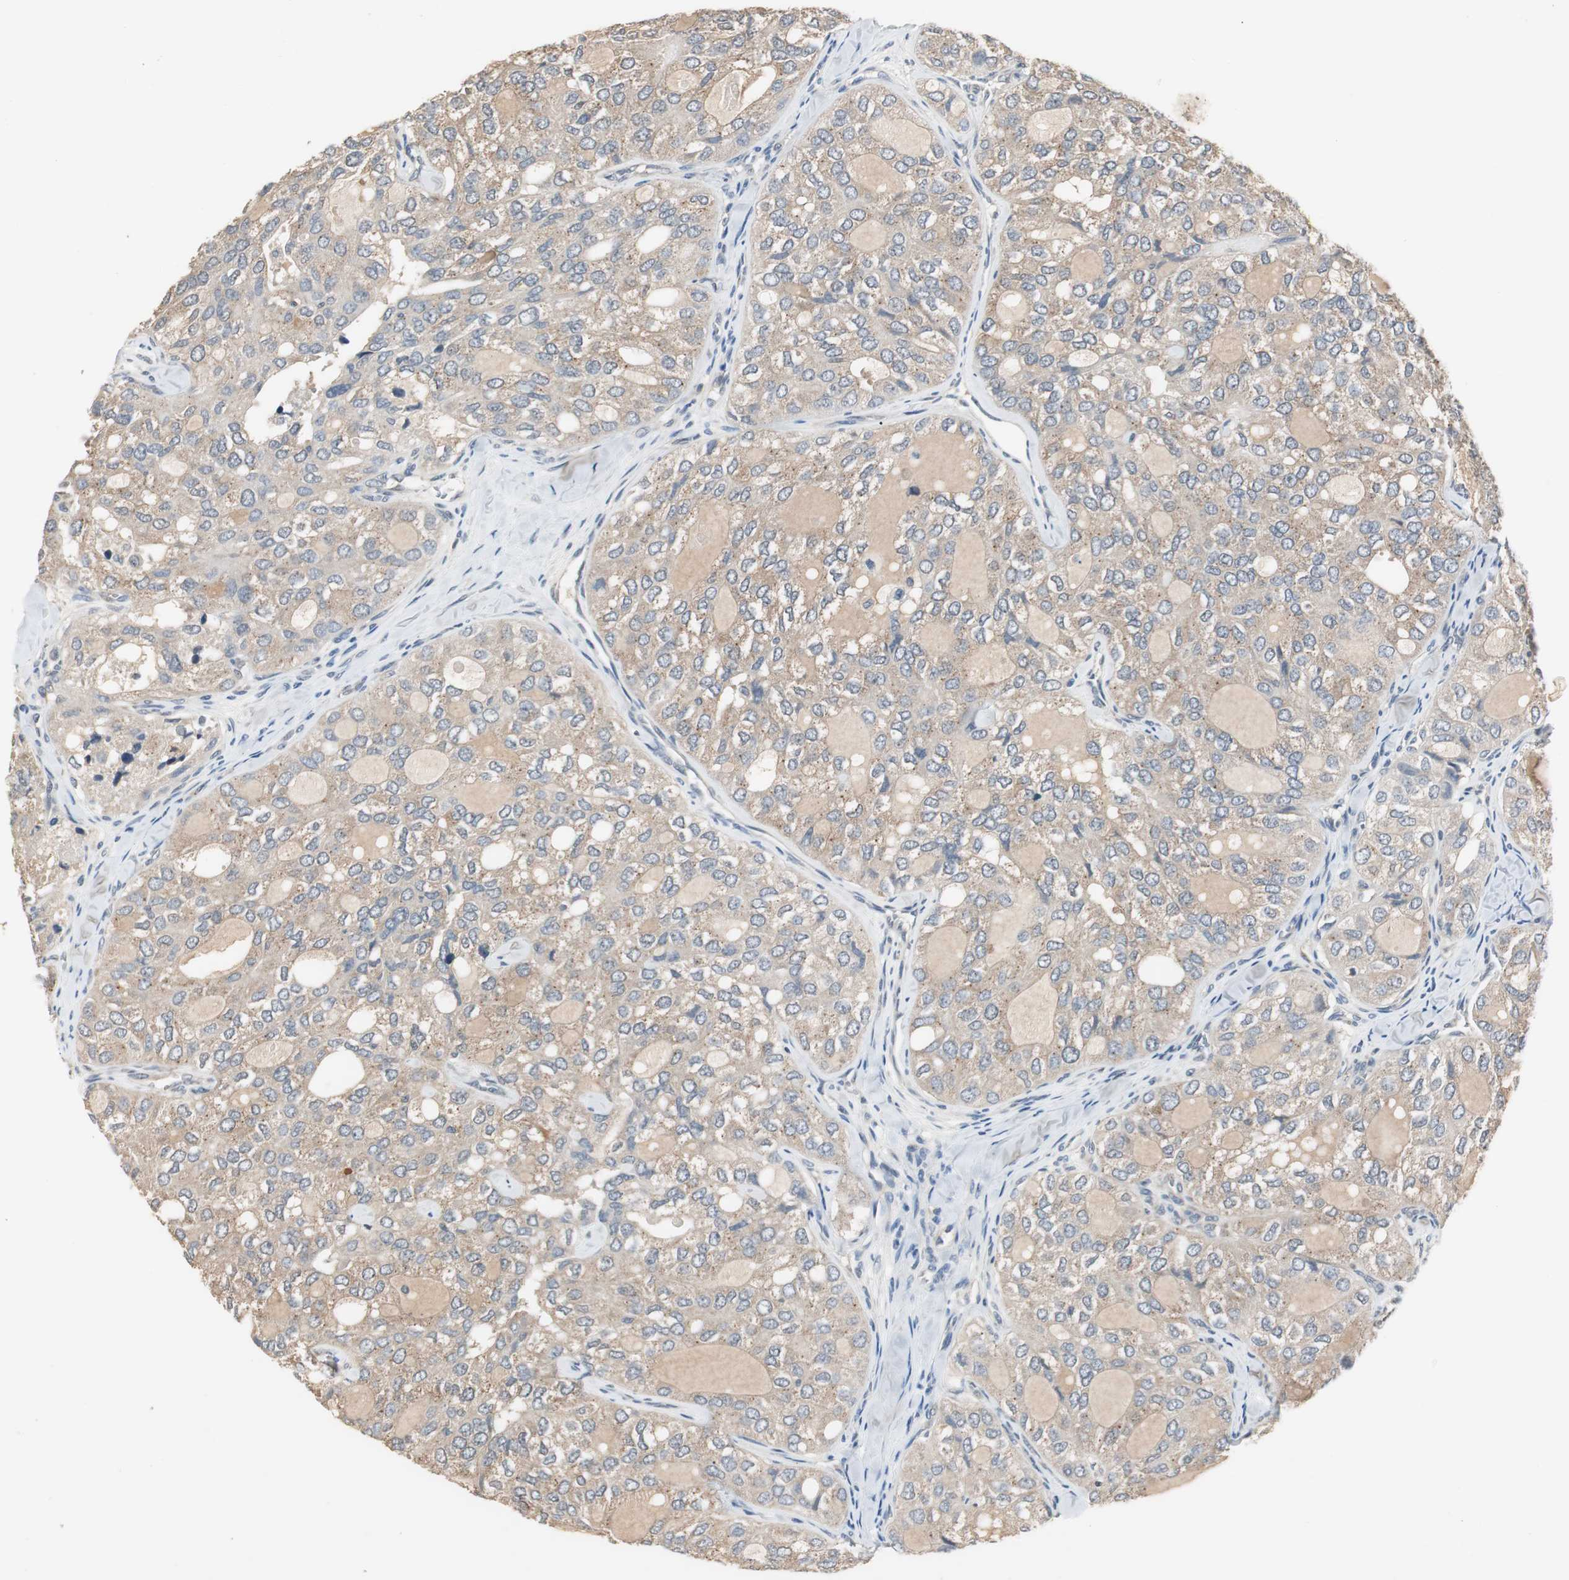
{"staining": {"intensity": "weak", "quantity": ">75%", "location": "cytoplasmic/membranous"}, "tissue": "thyroid cancer", "cell_type": "Tumor cells", "image_type": "cancer", "snomed": [{"axis": "morphology", "description": "Follicular adenoma carcinoma, NOS"}, {"axis": "topography", "description": "Thyroid gland"}], "caption": "A photomicrograph of human thyroid follicular adenoma carcinoma stained for a protein reveals weak cytoplasmic/membranous brown staining in tumor cells. The protein of interest is shown in brown color, while the nuclei are stained blue.", "gene": "PTPRN2", "patient": {"sex": "male", "age": 75}}